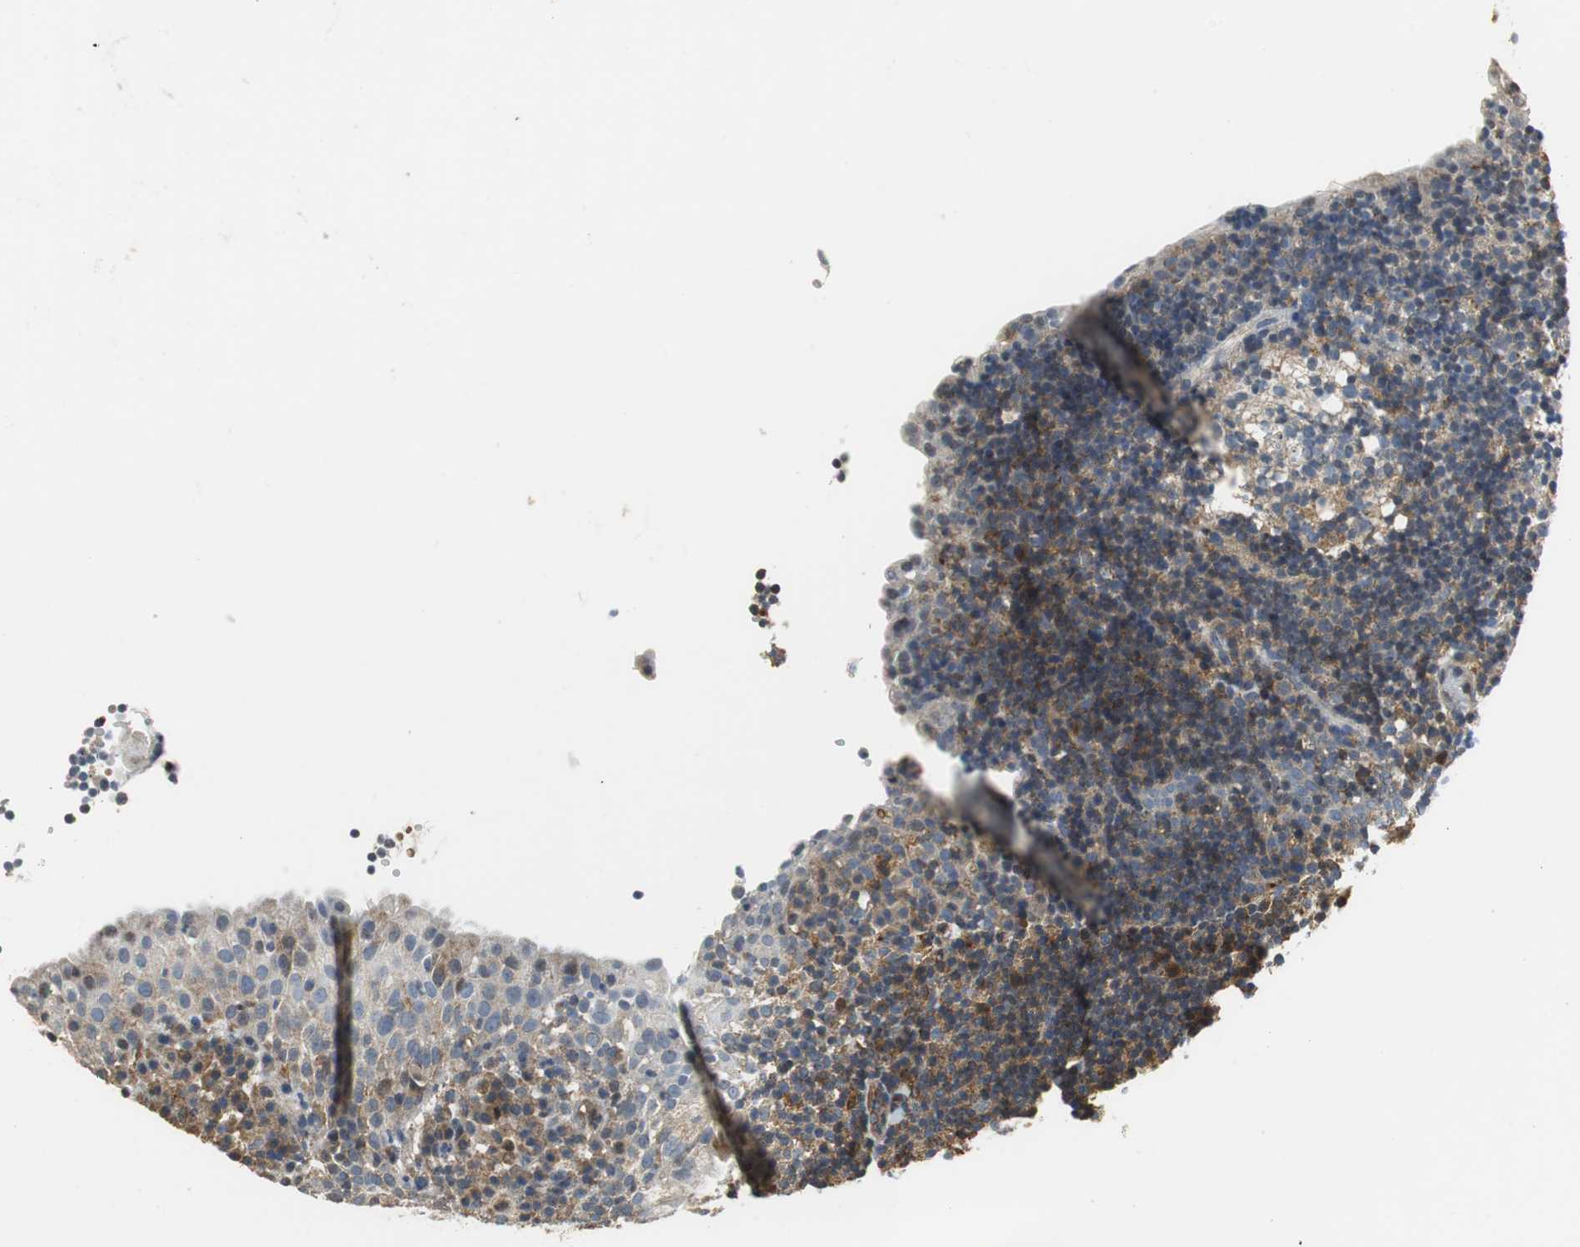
{"staining": {"intensity": "strong", "quantity": ">75%", "location": "cytoplasmic/membranous"}, "tissue": "tonsil", "cell_type": "Germinal center cells", "image_type": "normal", "snomed": [{"axis": "morphology", "description": "Normal tissue, NOS"}, {"axis": "topography", "description": "Tonsil"}], "caption": "IHC photomicrograph of unremarkable tonsil stained for a protein (brown), which exhibits high levels of strong cytoplasmic/membranous expression in approximately >75% of germinal center cells.", "gene": "GSDMD", "patient": {"sex": "female", "age": 40}}